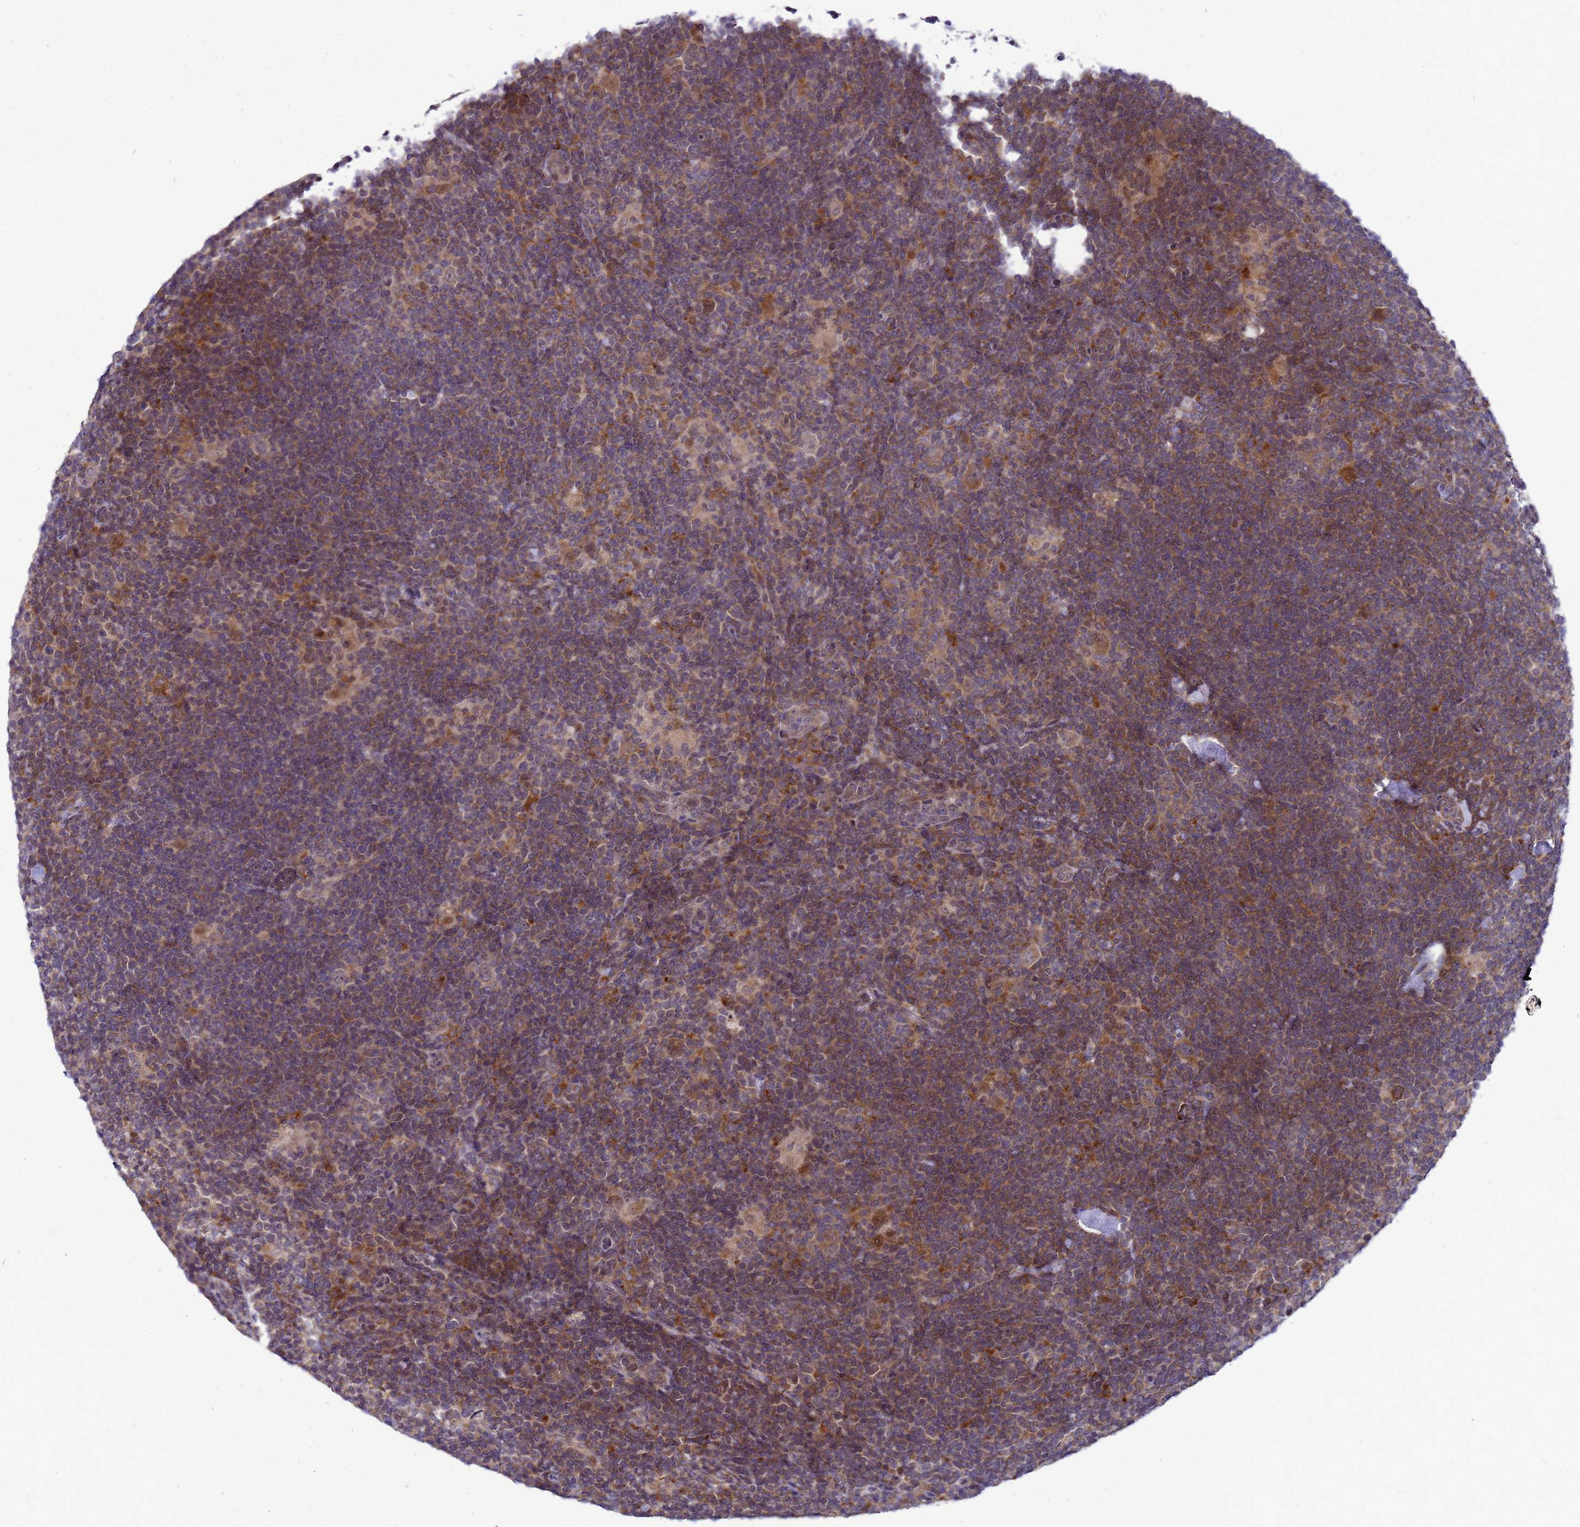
{"staining": {"intensity": "moderate", "quantity": ">75%", "location": "cytoplasmic/membranous"}, "tissue": "lymphoma", "cell_type": "Tumor cells", "image_type": "cancer", "snomed": [{"axis": "morphology", "description": "Hodgkin's disease, NOS"}, {"axis": "topography", "description": "Lymph node"}], "caption": "Approximately >75% of tumor cells in lymphoma demonstrate moderate cytoplasmic/membranous protein positivity as visualized by brown immunohistochemical staining.", "gene": "C12orf43", "patient": {"sex": "female", "age": 57}}